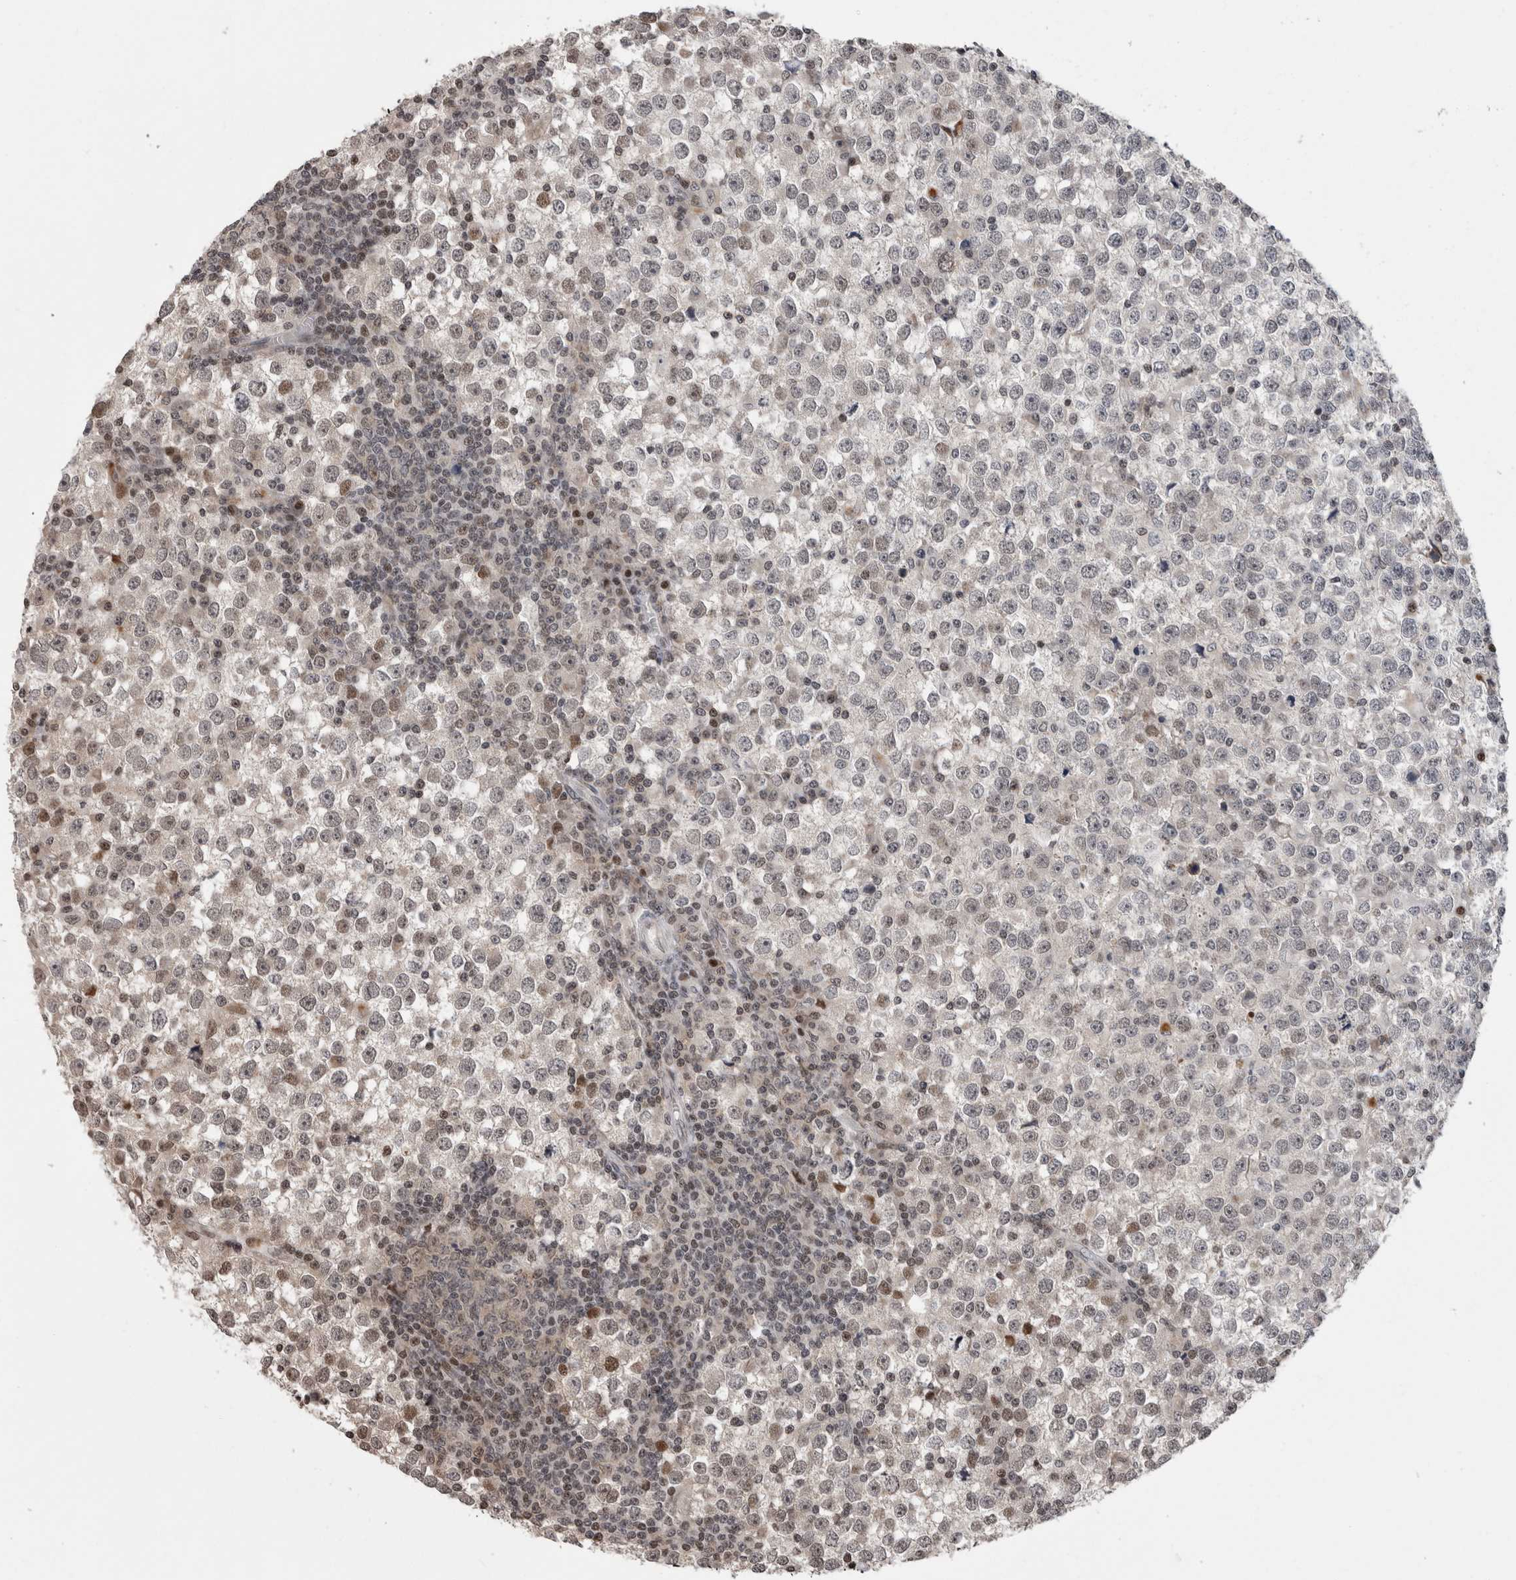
{"staining": {"intensity": "moderate", "quantity": "<25%", "location": "nuclear"}, "tissue": "testis cancer", "cell_type": "Tumor cells", "image_type": "cancer", "snomed": [{"axis": "morphology", "description": "Seminoma, NOS"}, {"axis": "topography", "description": "Testis"}], "caption": "Immunohistochemistry (DAB) staining of human seminoma (testis) reveals moderate nuclear protein staining in about <25% of tumor cells.", "gene": "ZBTB11", "patient": {"sex": "male", "age": 65}}